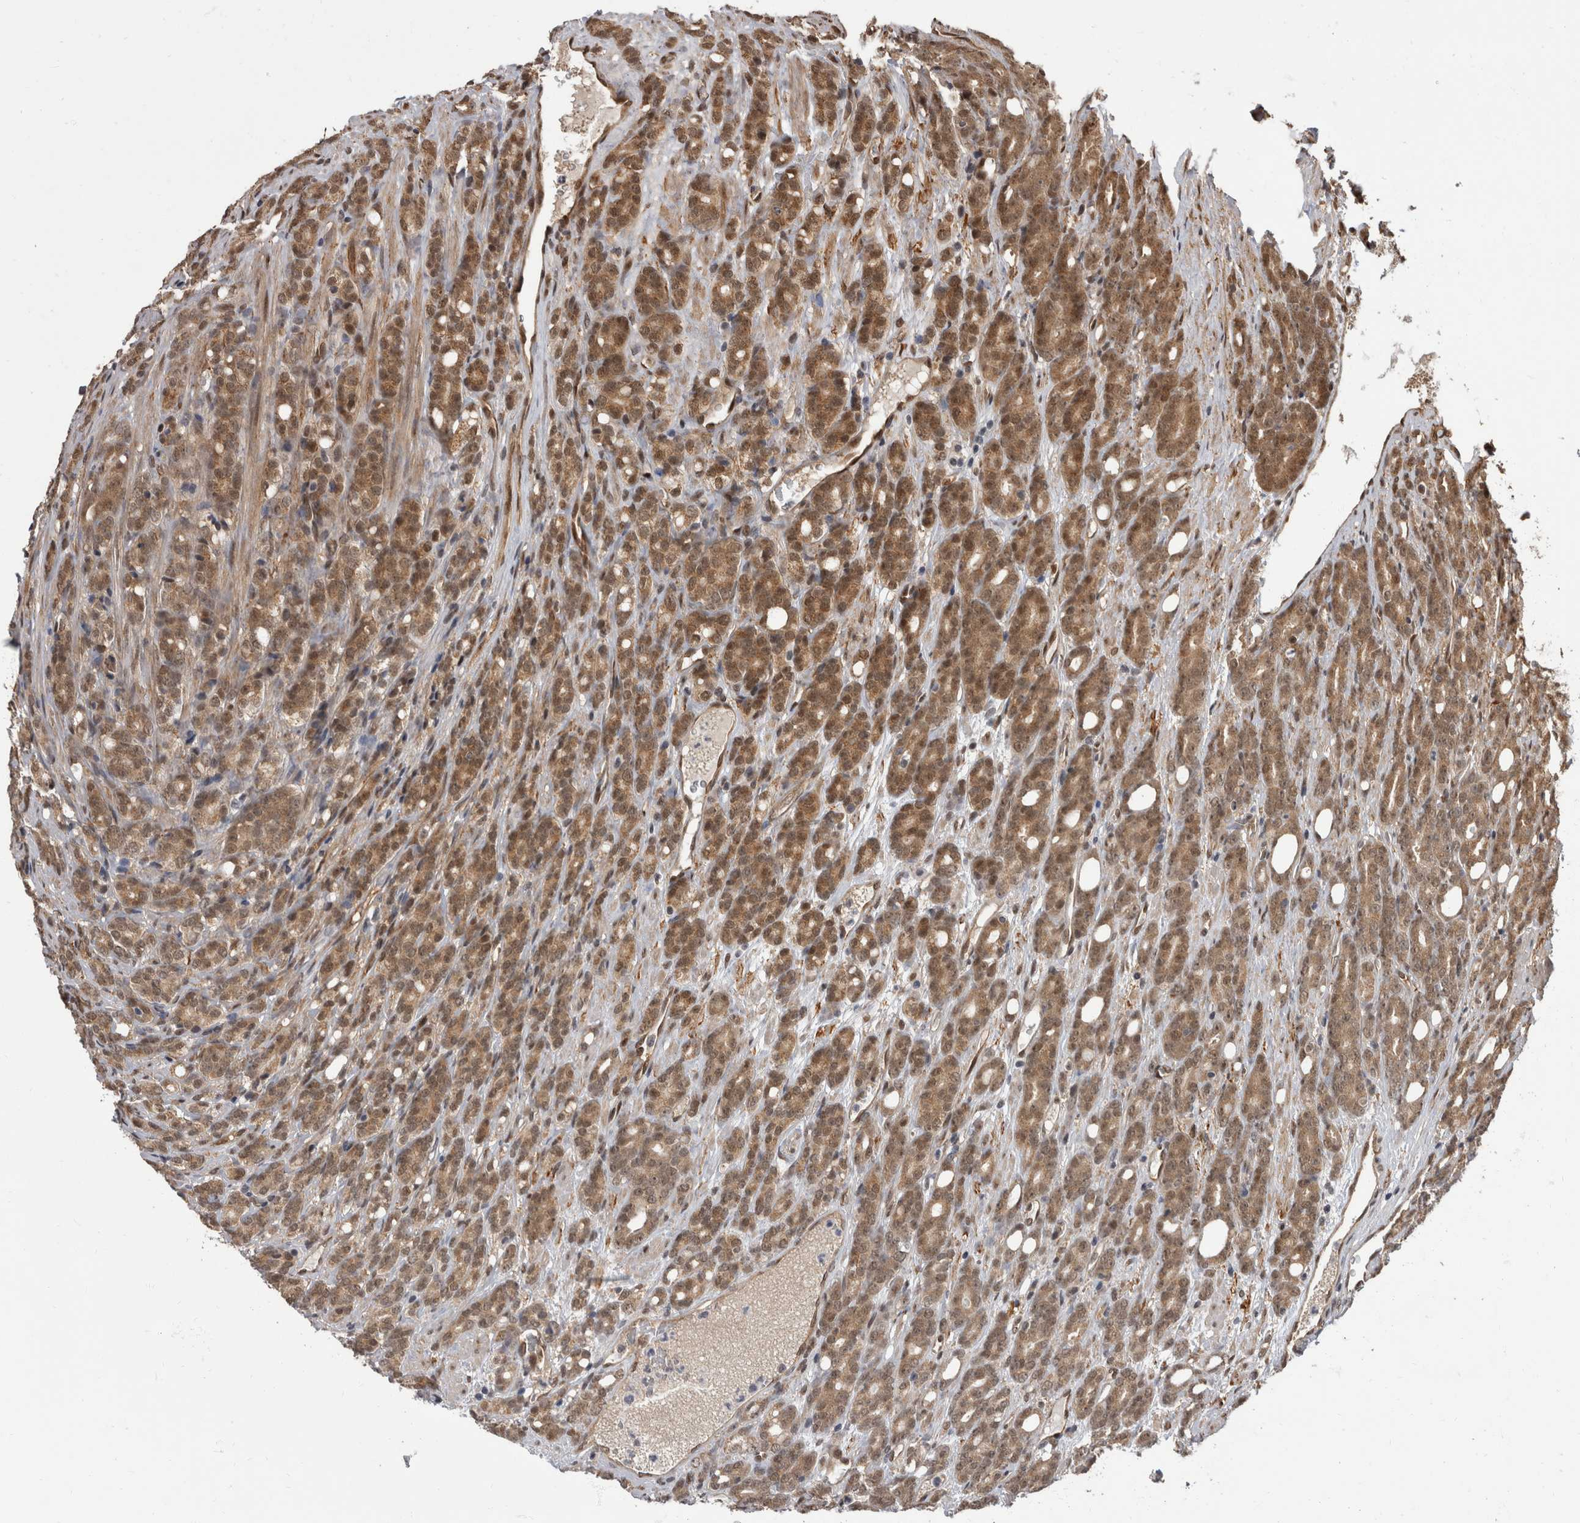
{"staining": {"intensity": "moderate", "quantity": ">75%", "location": "cytoplasmic/membranous,nuclear"}, "tissue": "prostate cancer", "cell_type": "Tumor cells", "image_type": "cancer", "snomed": [{"axis": "morphology", "description": "Adenocarcinoma, High grade"}, {"axis": "topography", "description": "Prostate"}], "caption": "Tumor cells reveal medium levels of moderate cytoplasmic/membranous and nuclear staining in approximately >75% of cells in prostate cancer. The staining is performed using DAB (3,3'-diaminobenzidine) brown chromogen to label protein expression. The nuclei are counter-stained blue using hematoxylin.", "gene": "AKT3", "patient": {"sex": "male", "age": 62}}